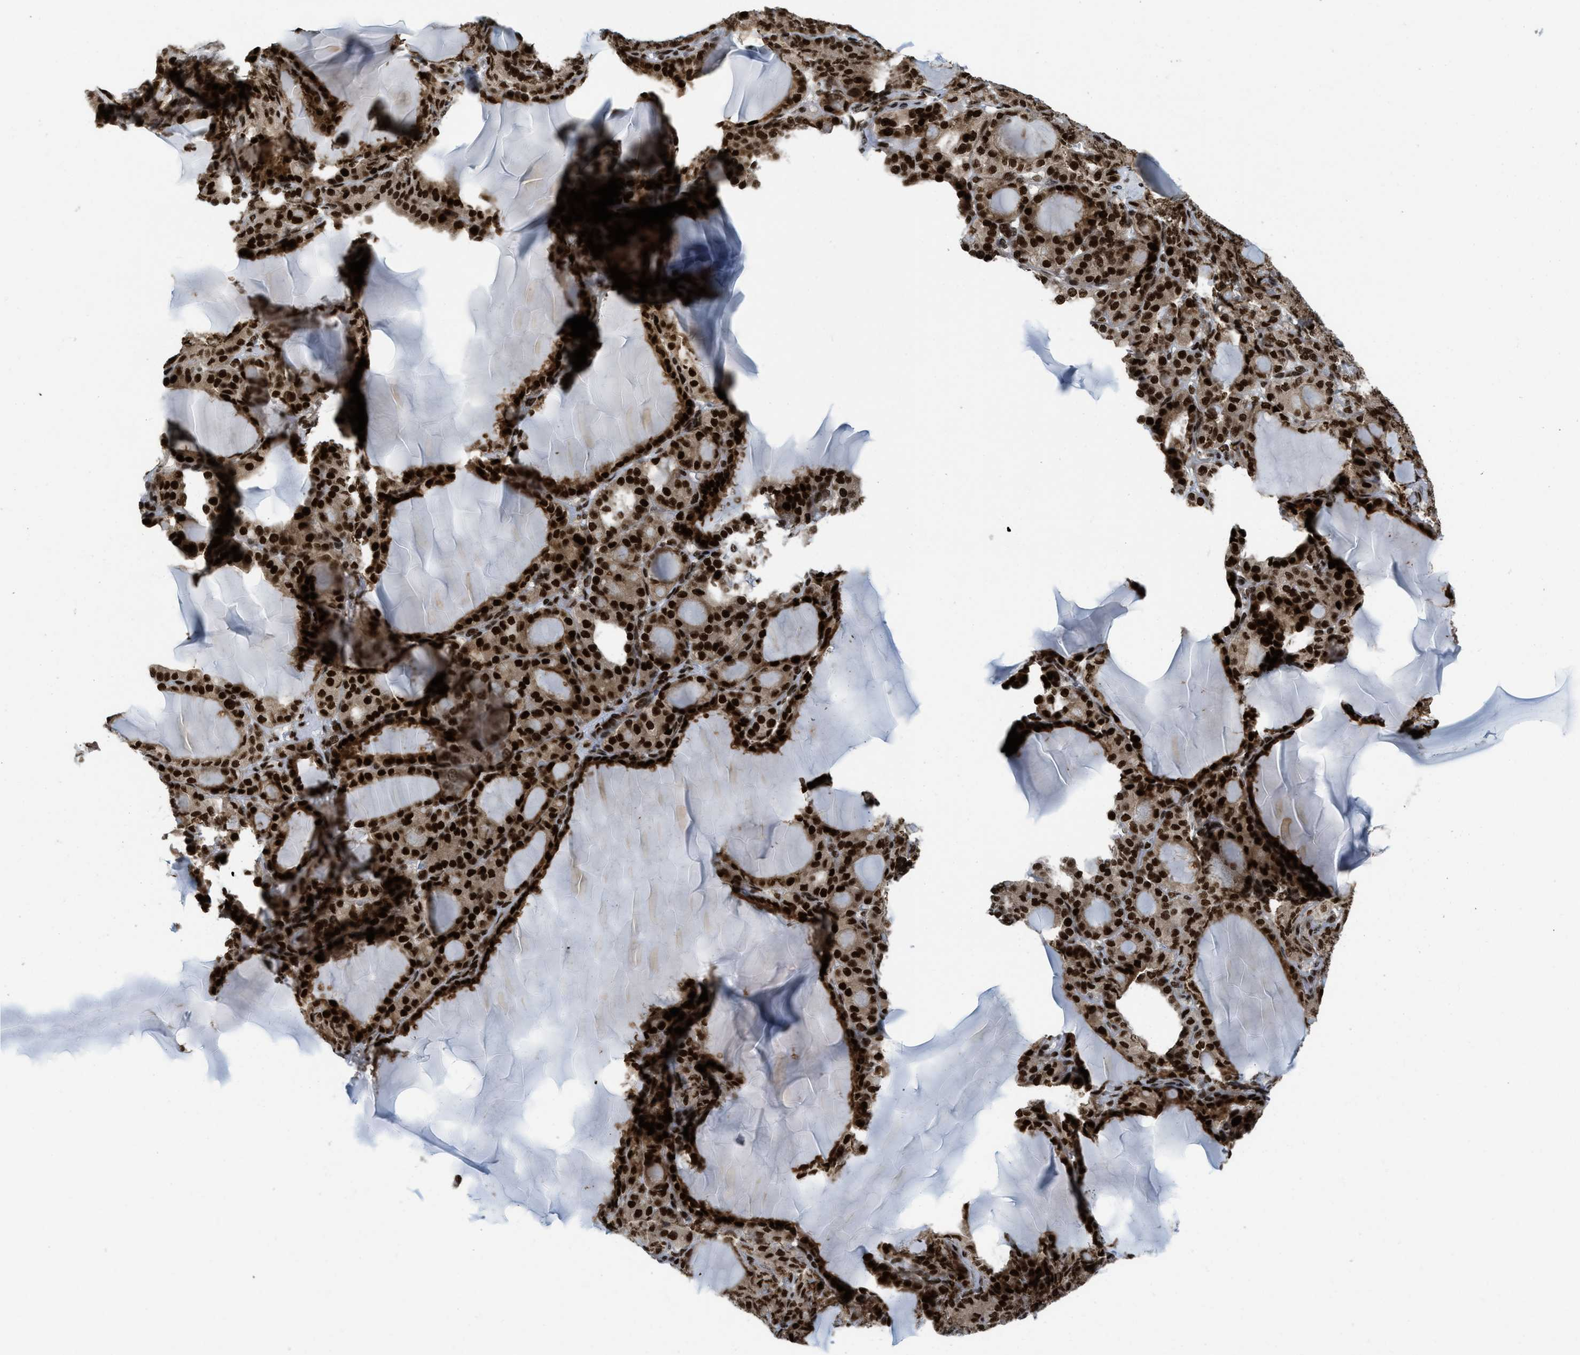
{"staining": {"intensity": "strong", "quantity": ">75%", "location": "nuclear"}, "tissue": "thyroid gland", "cell_type": "Glandular cells", "image_type": "normal", "snomed": [{"axis": "morphology", "description": "Normal tissue, NOS"}, {"axis": "topography", "description": "Thyroid gland"}], "caption": "Brown immunohistochemical staining in unremarkable thyroid gland displays strong nuclear expression in approximately >75% of glandular cells.", "gene": "RFX5", "patient": {"sex": "female", "age": 28}}